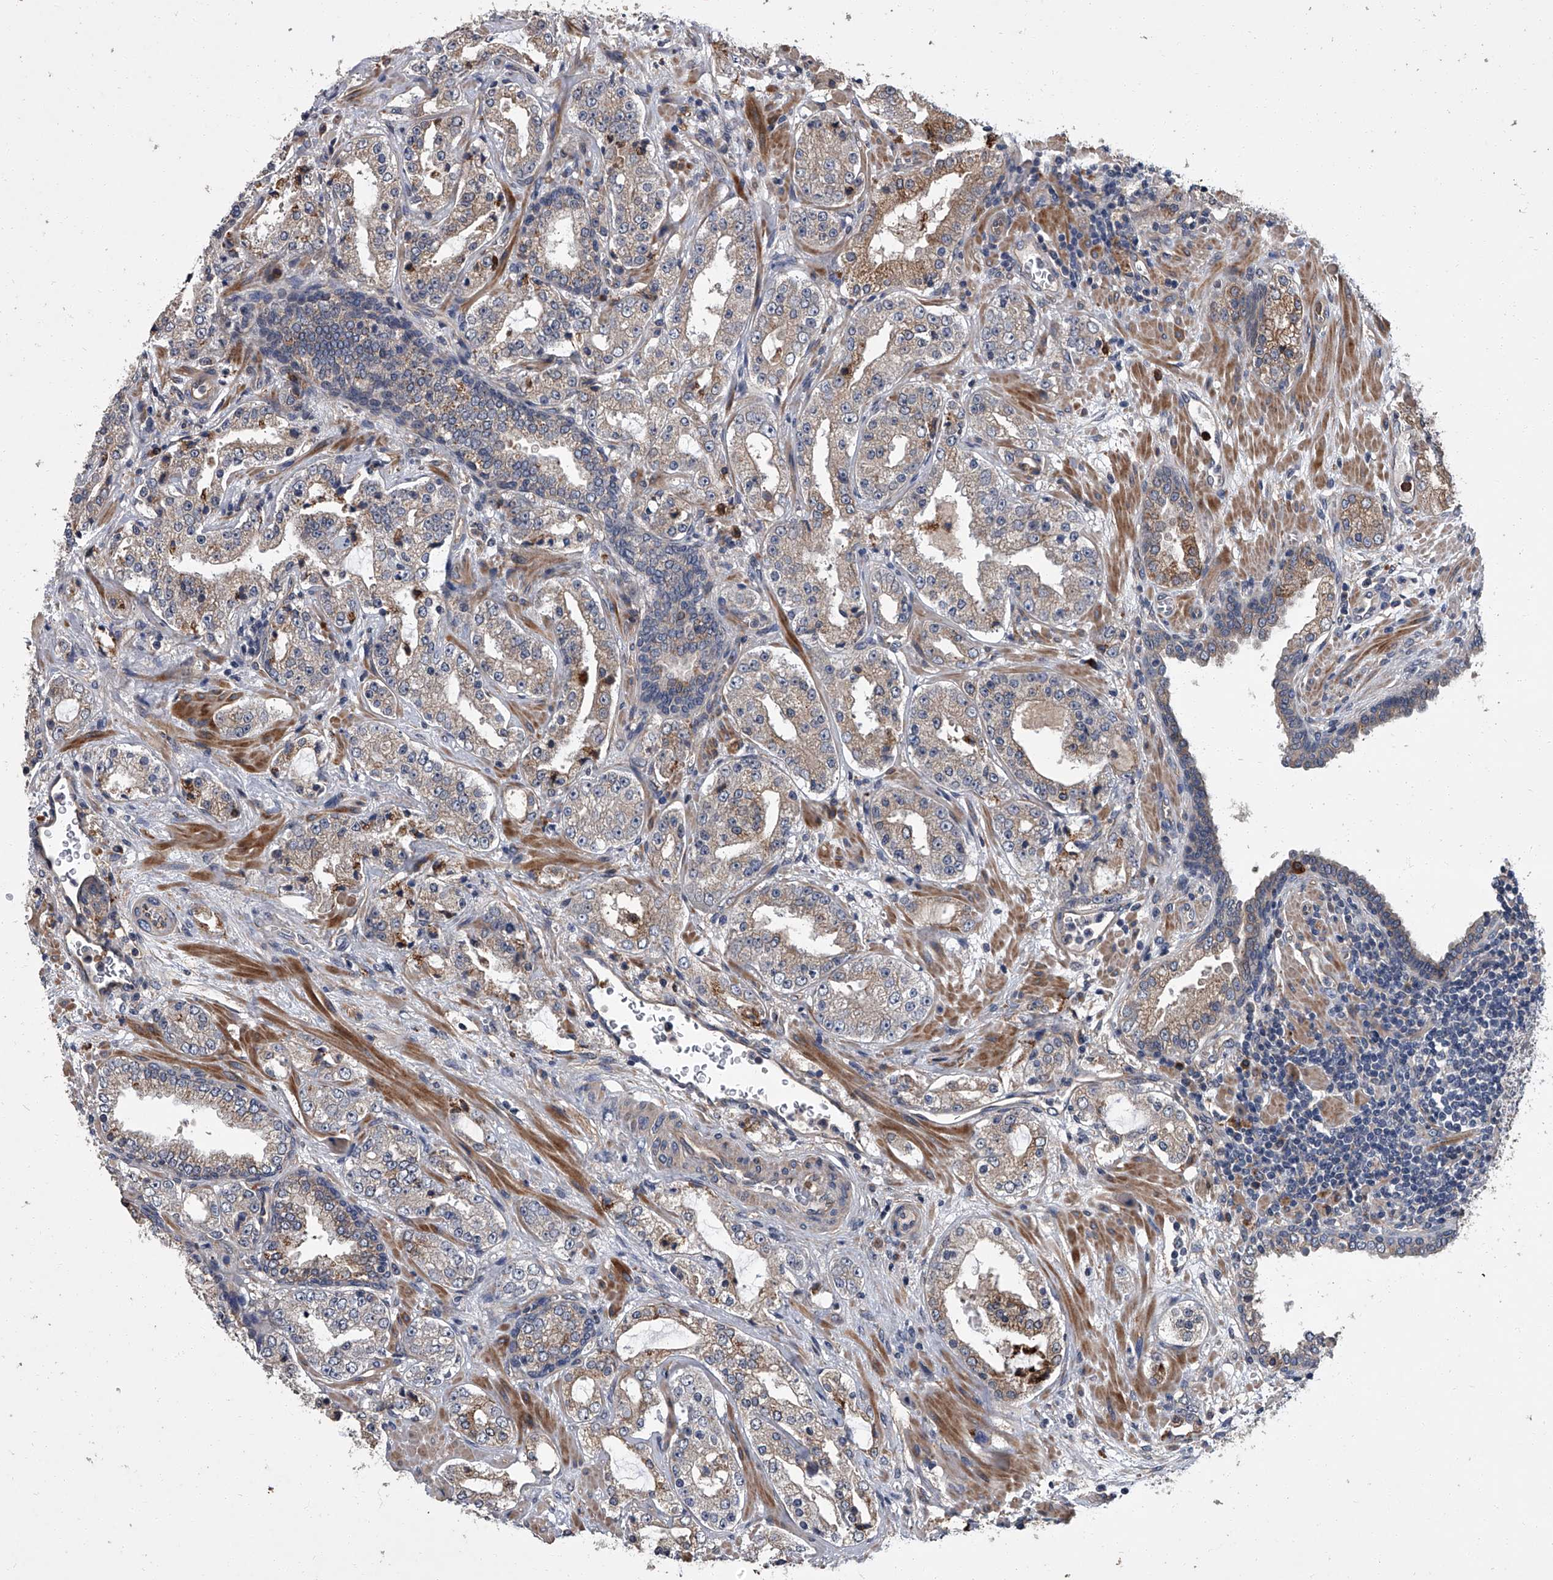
{"staining": {"intensity": "moderate", "quantity": "<25%", "location": "cytoplasmic/membranous"}, "tissue": "prostate cancer", "cell_type": "Tumor cells", "image_type": "cancer", "snomed": [{"axis": "morphology", "description": "Adenocarcinoma, High grade"}, {"axis": "topography", "description": "Prostate"}], "caption": "Prostate high-grade adenocarcinoma was stained to show a protein in brown. There is low levels of moderate cytoplasmic/membranous positivity in about <25% of tumor cells. The staining was performed using DAB (3,3'-diaminobenzidine), with brown indicating positive protein expression. Nuclei are stained blue with hematoxylin.", "gene": "SIRT4", "patient": {"sex": "male", "age": 64}}